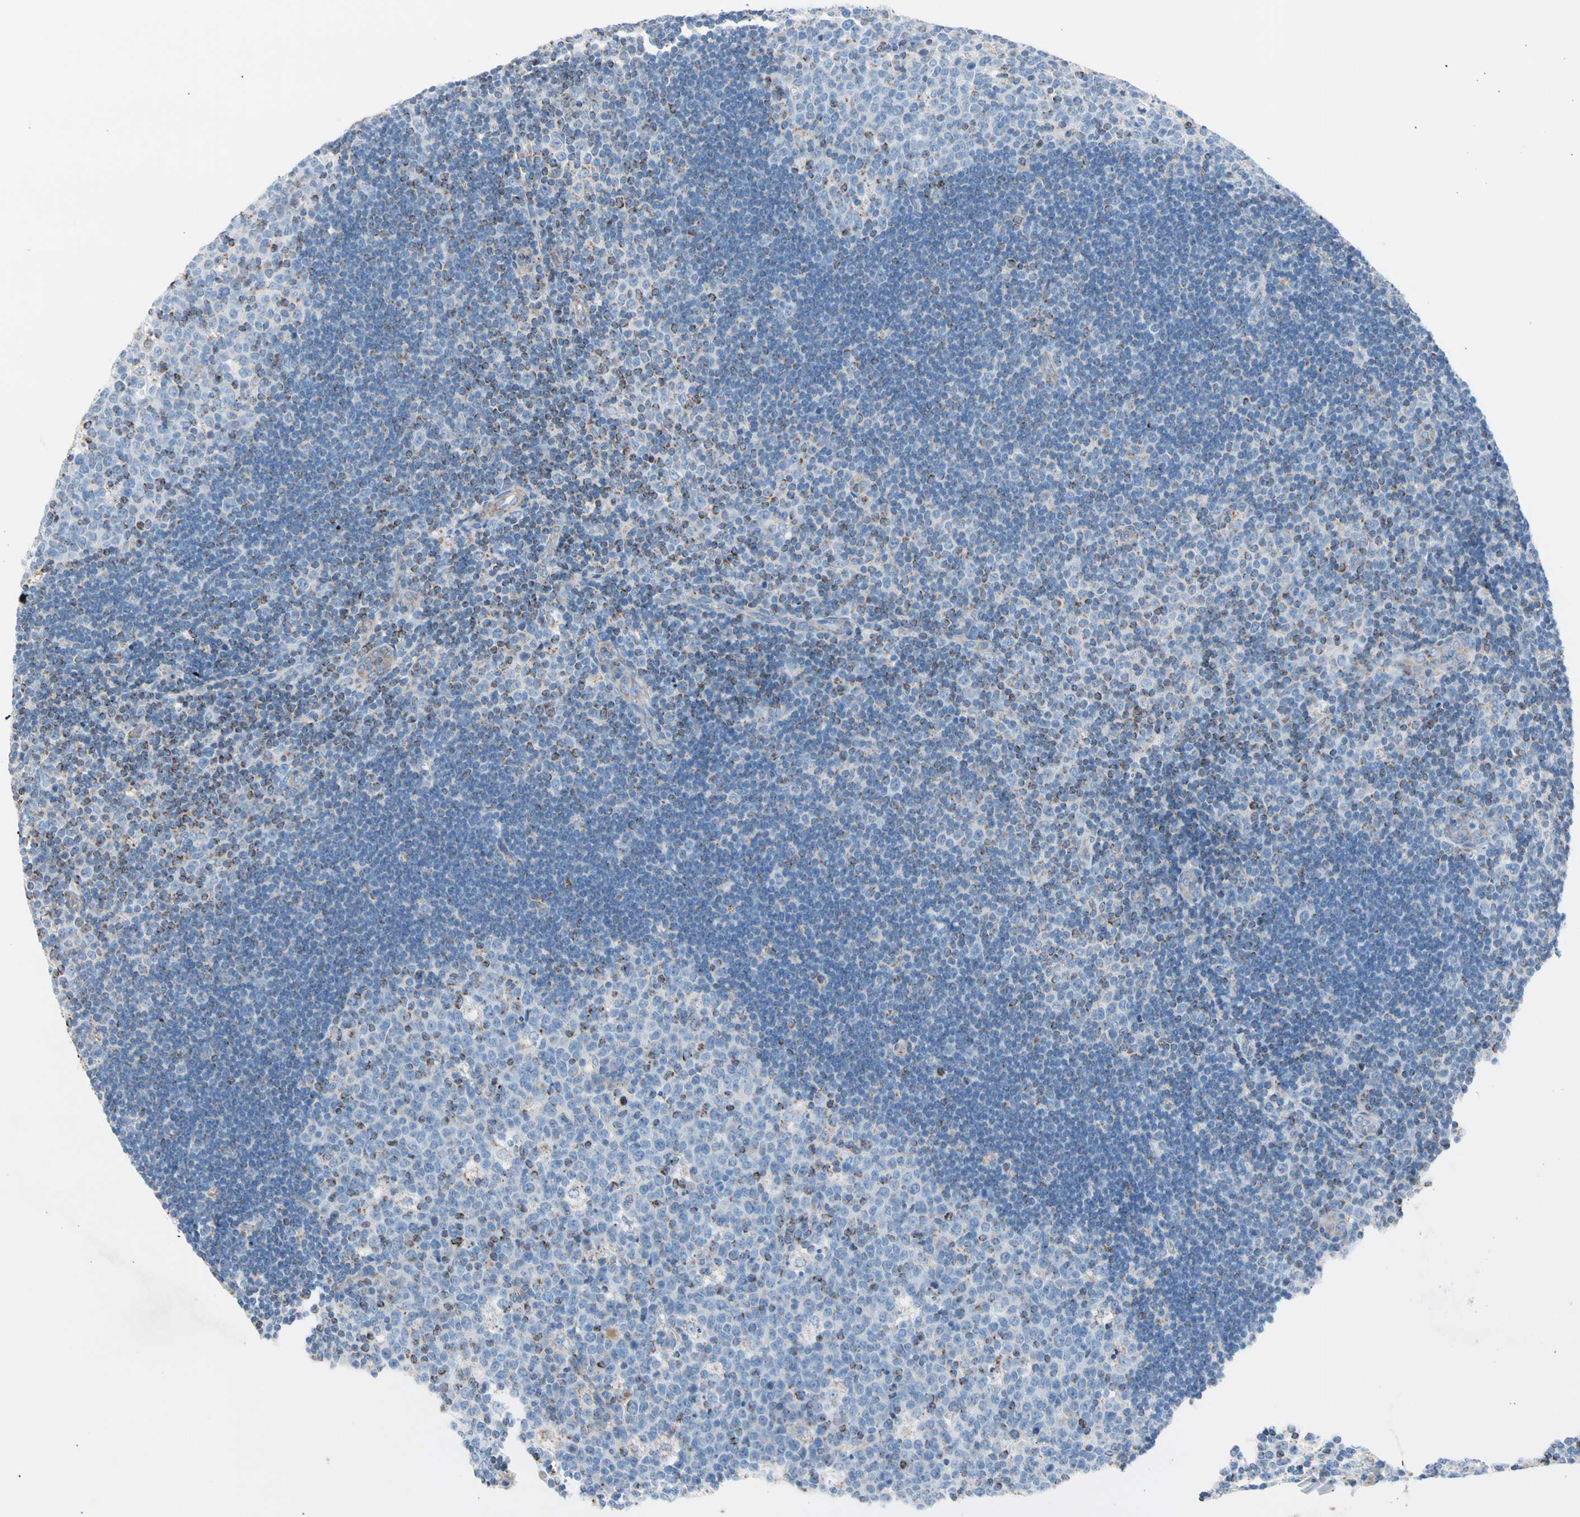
{"staining": {"intensity": "strong", "quantity": "<25%", "location": "cytoplasmic/membranous"}, "tissue": "lymph node", "cell_type": "Germinal center cells", "image_type": "normal", "snomed": [{"axis": "morphology", "description": "Normal tissue, NOS"}, {"axis": "topography", "description": "Lymph node"}, {"axis": "topography", "description": "Salivary gland"}], "caption": "Lymph node stained with immunohistochemistry shows strong cytoplasmic/membranous positivity in about <25% of germinal center cells. The staining was performed using DAB (3,3'-diaminobenzidine) to visualize the protein expression in brown, while the nuclei were stained in blue with hematoxylin (Magnification: 20x).", "gene": "HK1", "patient": {"sex": "male", "age": 8}}